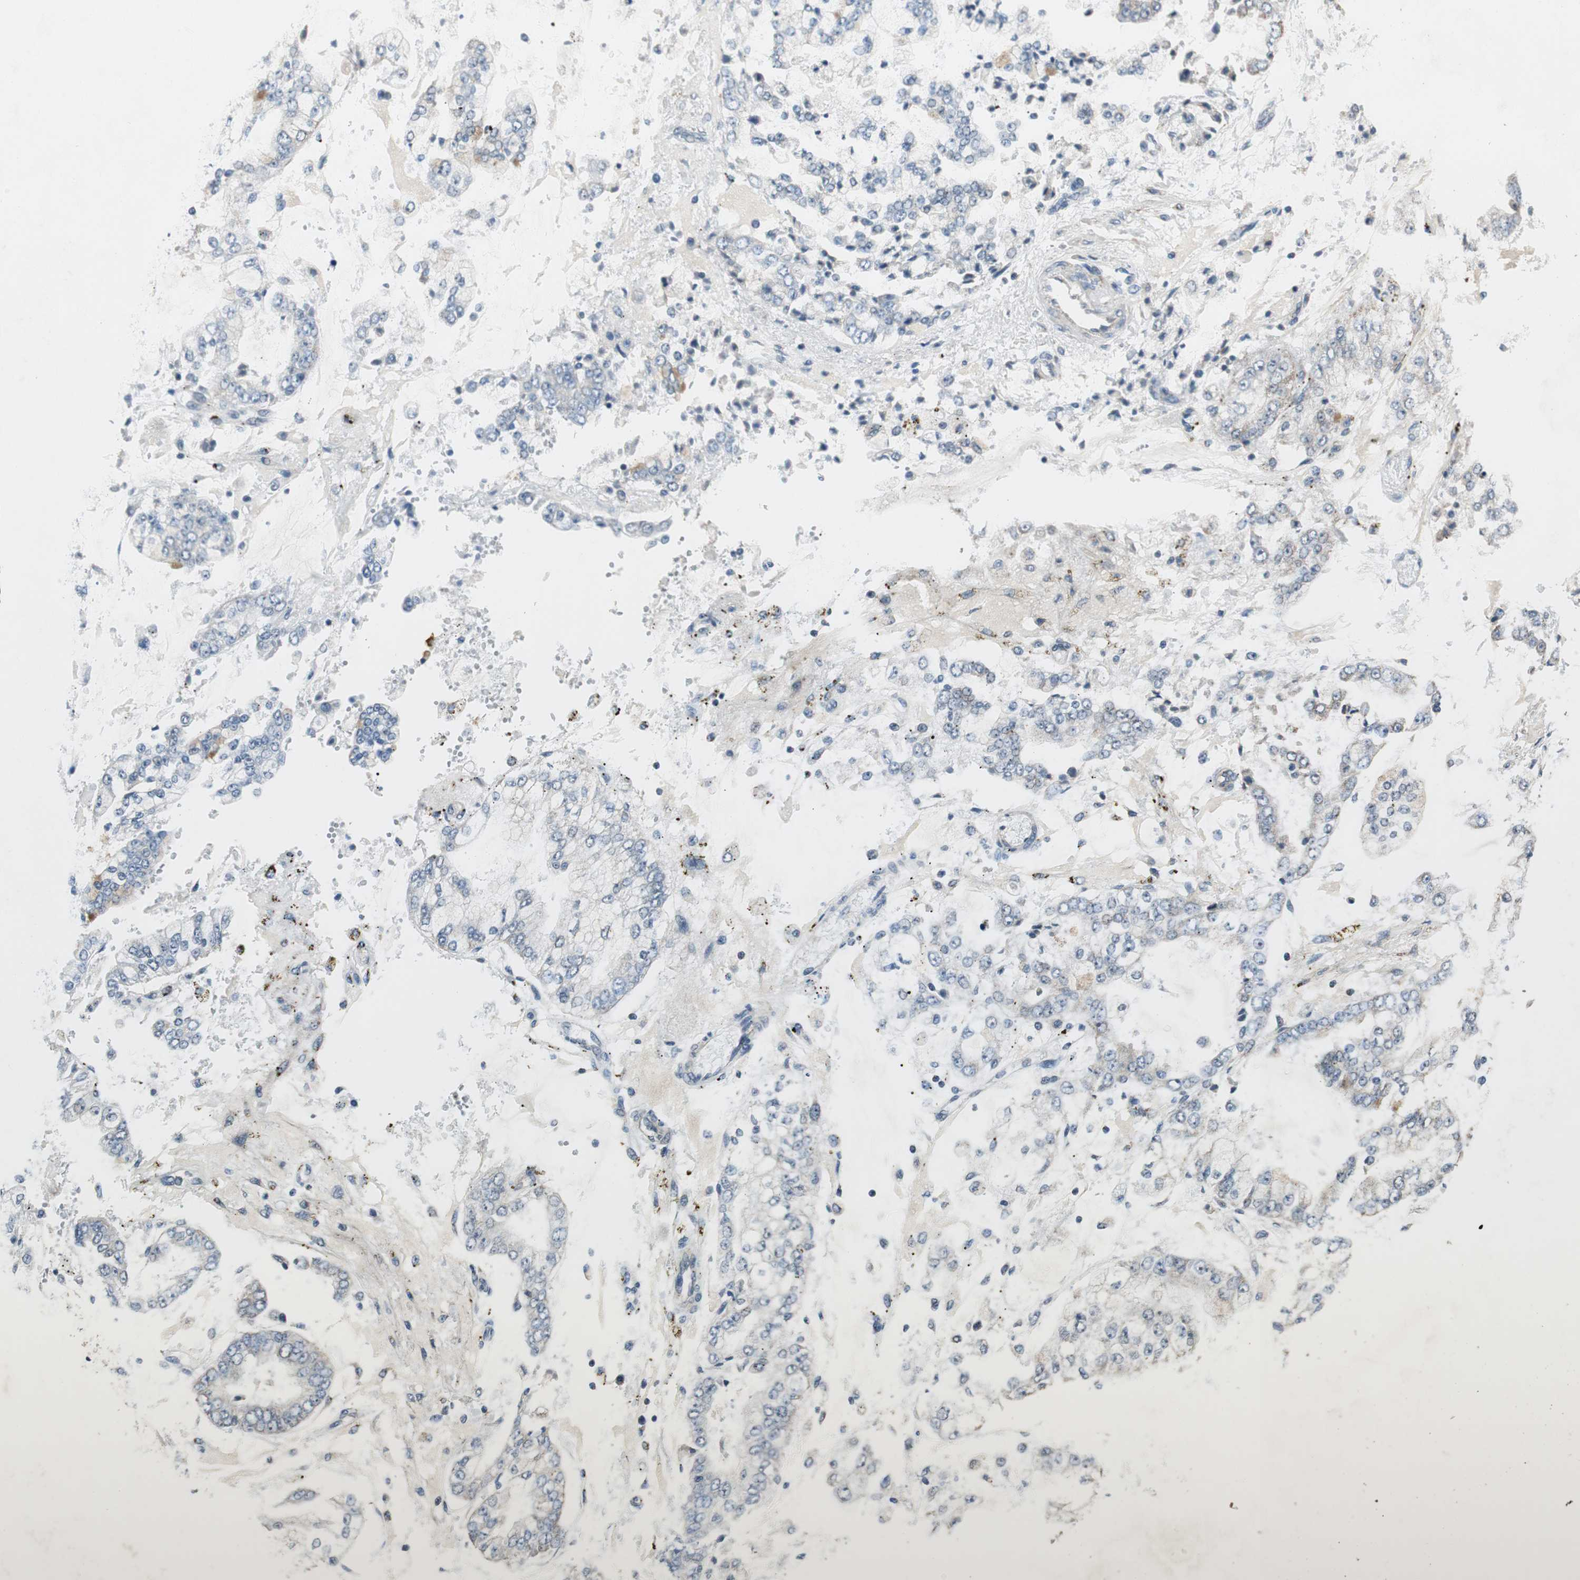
{"staining": {"intensity": "negative", "quantity": "none", "location": "none"}, "tissue": "stomach cancer", "cell_type": "Tumor cells", "image_type": "cancer", "snomed": [{"axis": "morphology", "description": "Adenocarcinoma, NOS"}, {"axis": "topography", "description": "Stomach"}], "caption": "Immunohistochemistry (IHC) micrograph of neoplastic tissue: human adenocarcinoma (stomach) stained with DAB displays no significant protein staining in tumor cells.", "gene": "MSTO1", "patient": {"sex": "male", "age": 76}}